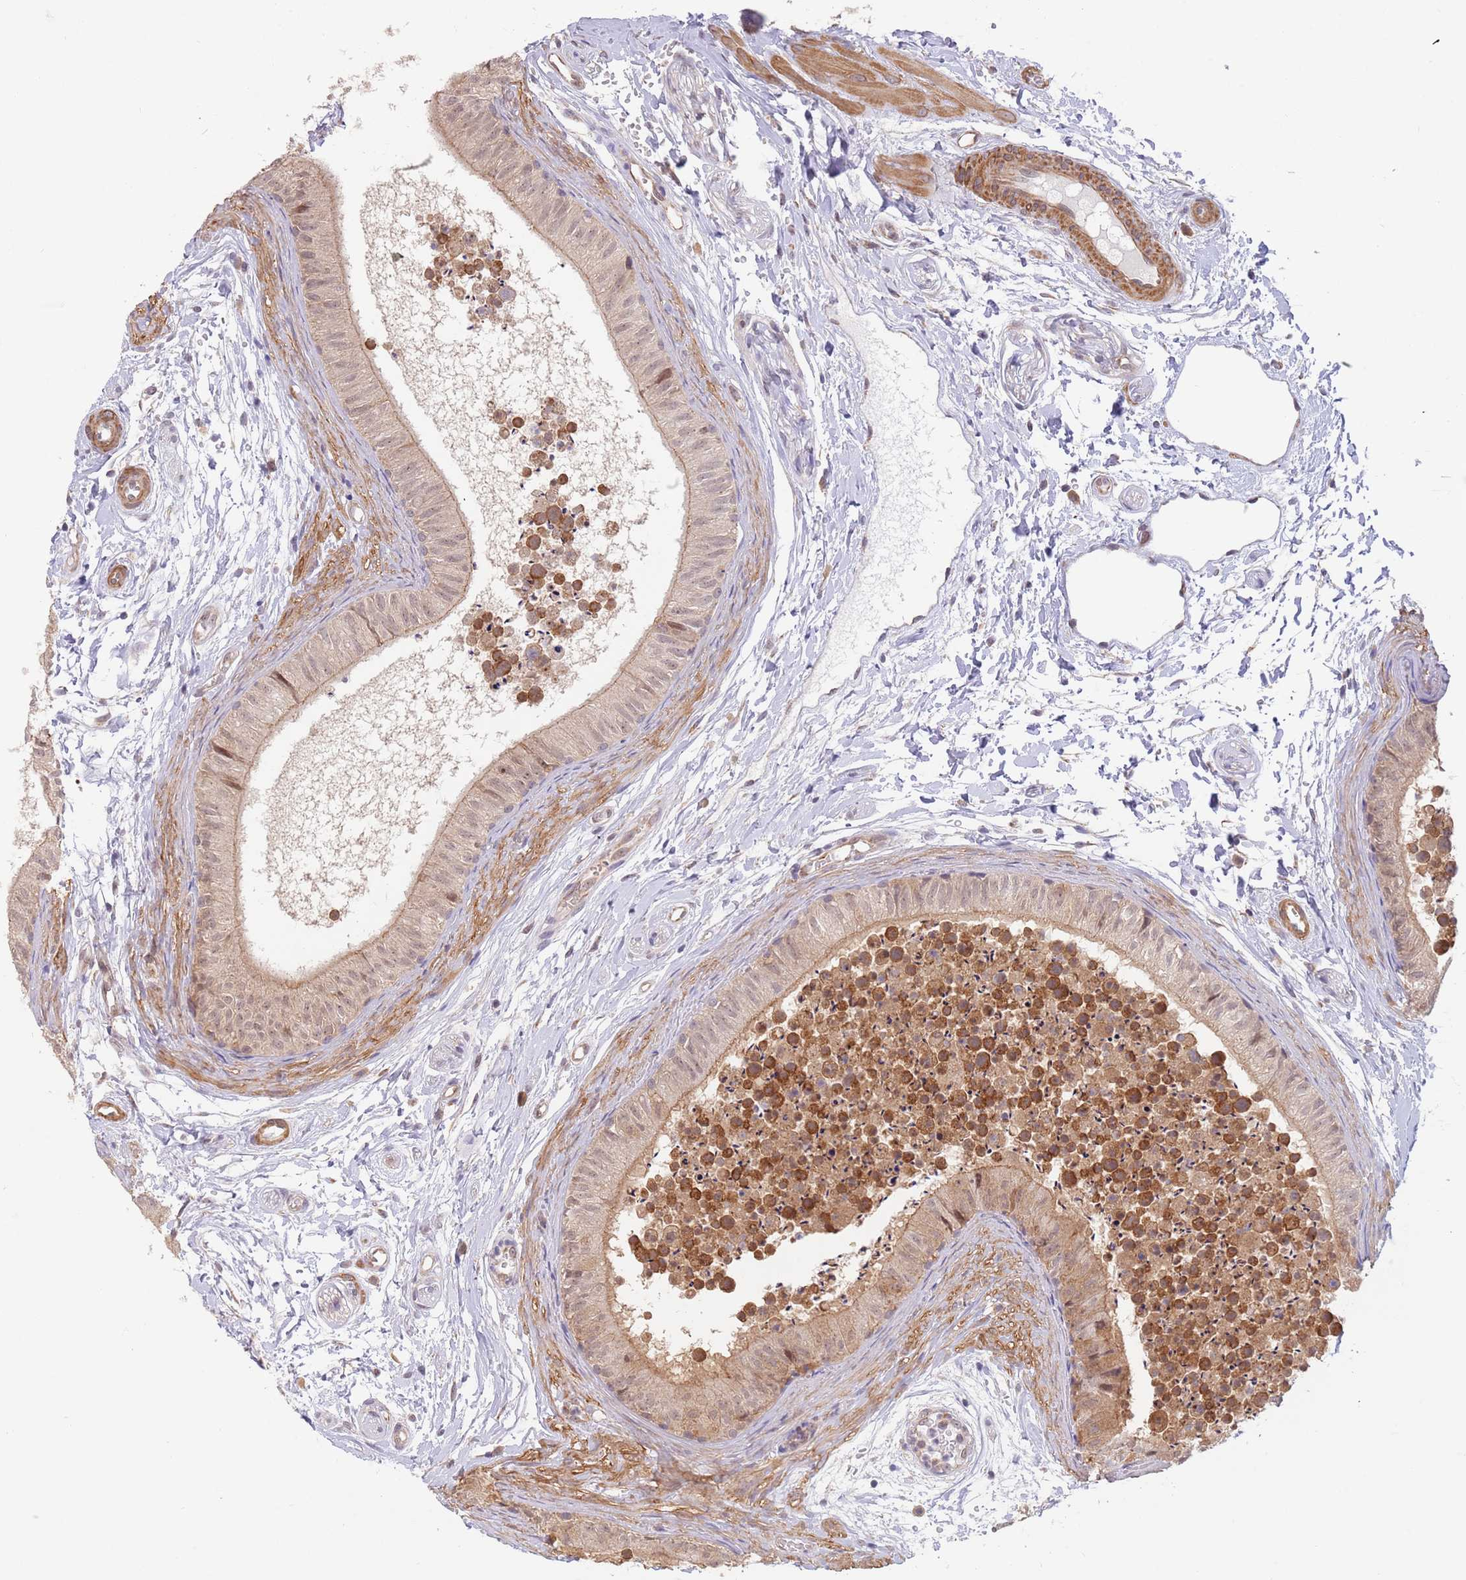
{"staining": {"intensity": "weak", "quantity": ">75%", "location": "cytoplasmic/membranous,nuclear"}, "tissue": "epididymis", "cell_type": "Glandular cells", "image_type": "normal", "snomed": [{"axis": "morphology", "description": "Normal tissue, NOS"}, {"axis": "topography", "description": "Epididymis"}], "caption": "Human epididymis stained with a brown dye demonstrates weak cytoplasmic/membranous,nuclear positive expression in approximately >75% of glandular cells.", "gene": "UQCC3", "patient": {"sex": "male", "age": 15}}